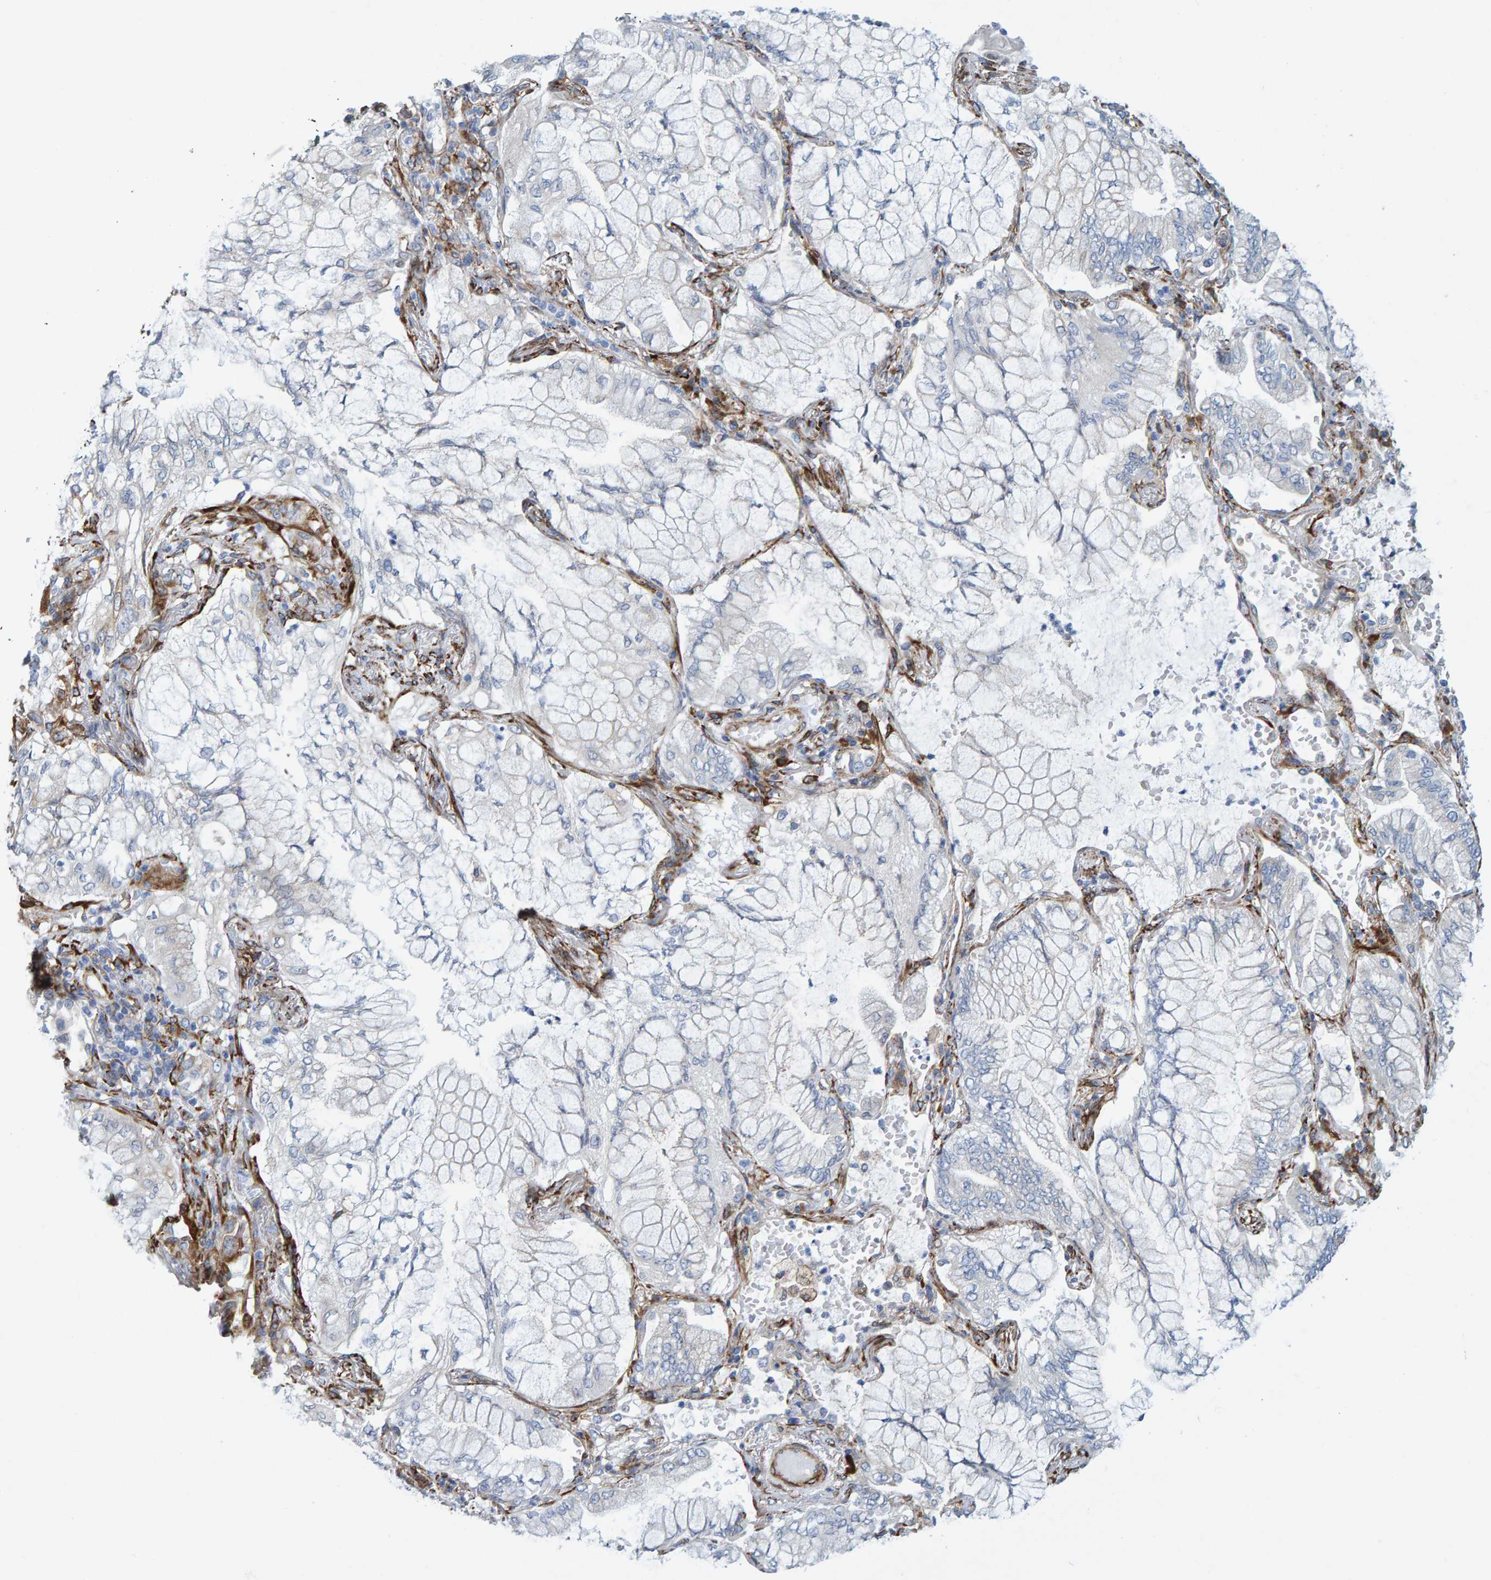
{"staining": {"intensity": "negative", "quantity": "none", "location": "none"}, "tissue": "lung cancer", "cell_type": "Tumor cells", "image_type": "cancer", "snomed": [{"axis": "morphology", "description": "Adenocarcinoma, NOS"}, {"axis": "topography", "description": "Lung"}], "caption": "Tumor cells show no significant protein positivity in lung cancer (adenocarcinoma).", "gene": "MMP16", "patient": {"sex": "female", "age": 70}}